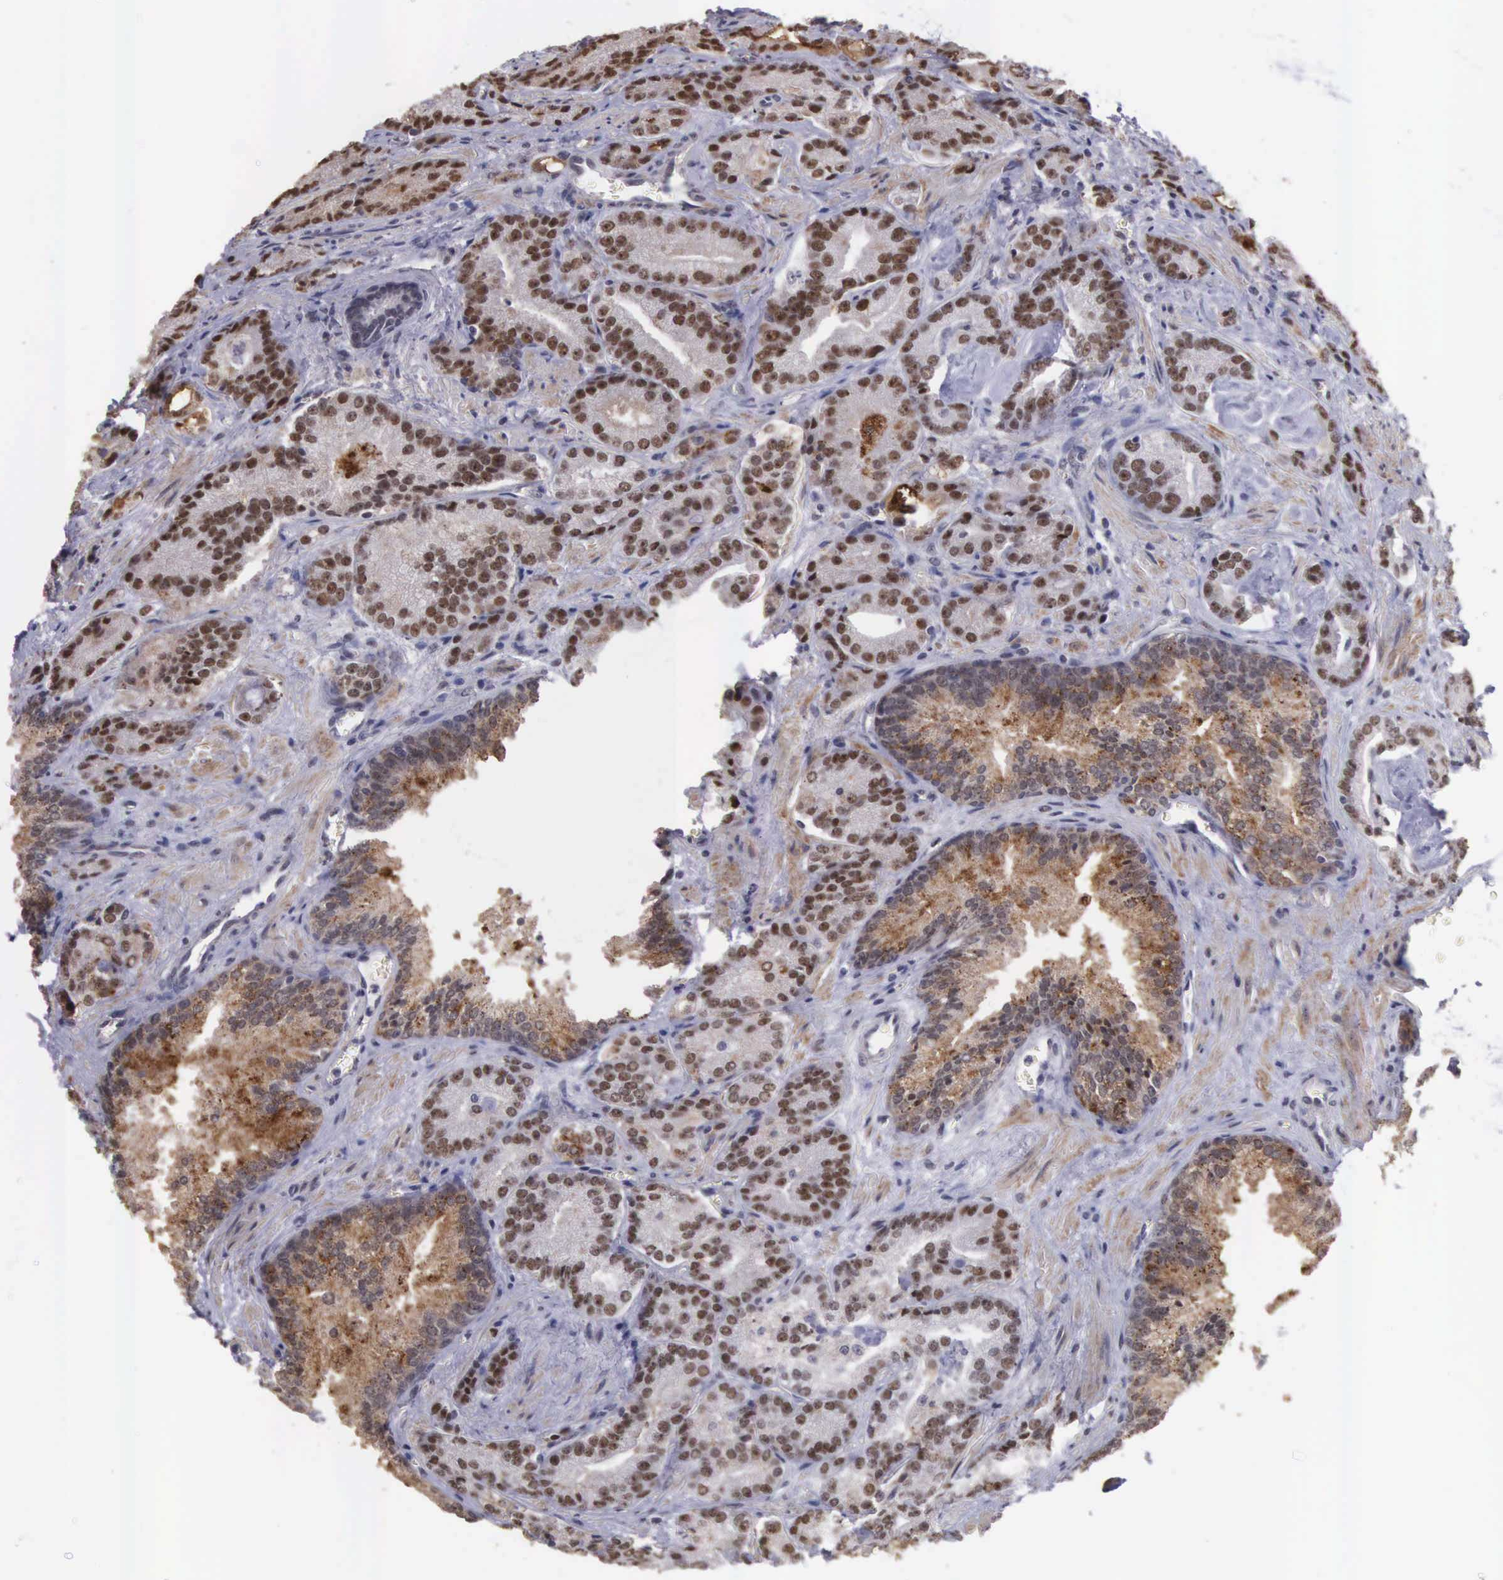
{"staining": {"intensity": "moderate", "quantity": ">75%", "location": "nuclear"}, "tissue": "prostate cancer", "cell_type": "Tumor cells", "image_type": "cancer", "snomed": [{"axis": "morphology", "description": "Adenocarcinoma, Medium grade"}, {"axis": "topography", "description": "Prostate"}], "caption": "This image reveals immunohistochemistry (IHC) staining of human prostate medium-grade adenocarcinoma, with medium moderate nuclear expression in approximately >75% of tumor cells.", "gene": "ZNF275", "patient": {"sex": "male", "age": 68}}